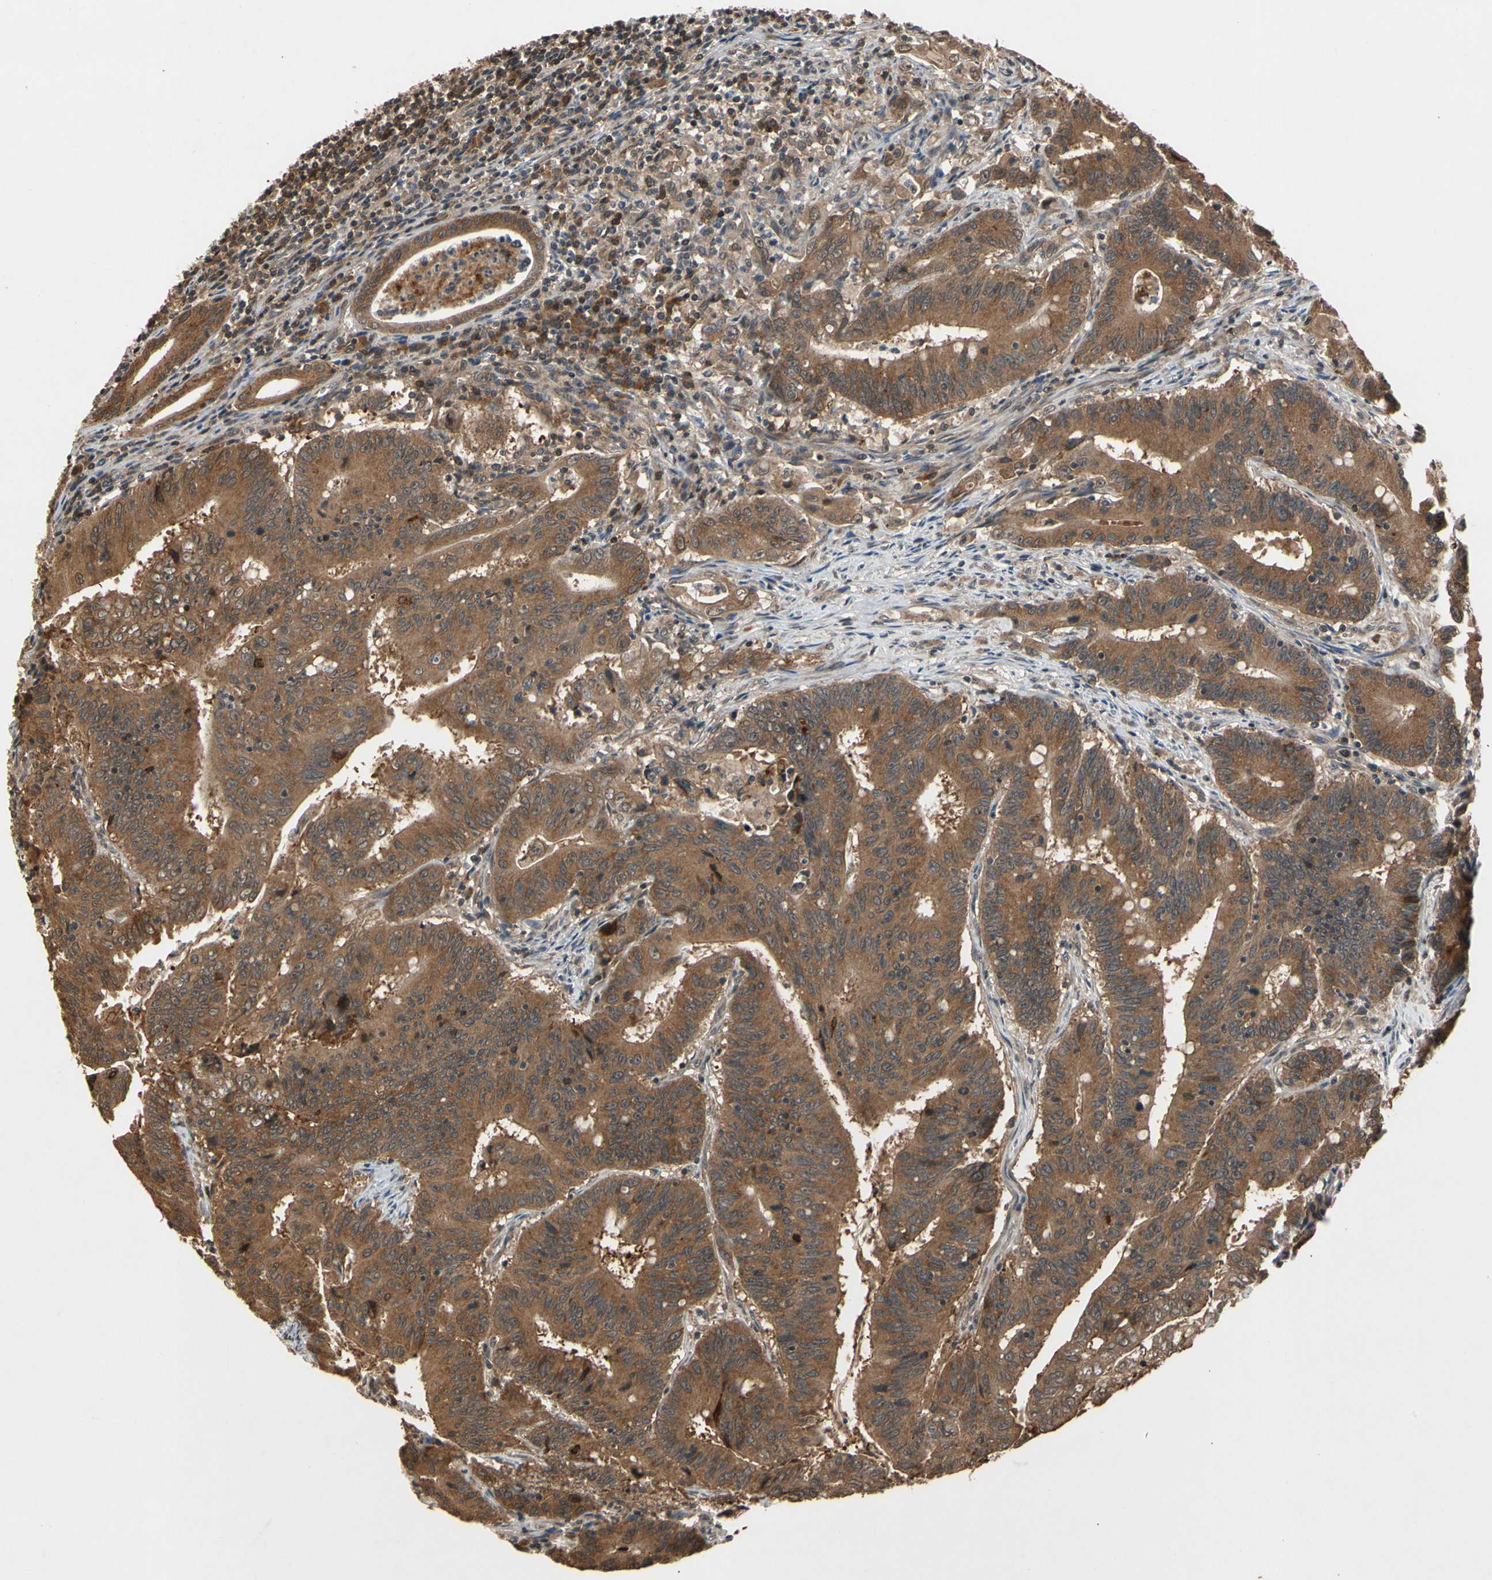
{"staining": {"intensity": "strong", "quantity": ">75%", "location": "cytoplasmic/membranous"}, "tissue": "colorectal cancer", "cell_type": "Tumor cells", "image_type": "cancer", "snomed": [{"axis": "morphology", "description": "Adenocarcinoma, NOS"}, {"axis": "topography", "description": "Colon"}], "caption": "Strong cytoplasmic/membranous positivity for a protein is seen in approximately >75% of tumor cells of adenocarcinoma (colorectal) using IHC.", "gene": "TMEM230", "patient": {"sex": "male", "age": 45}}